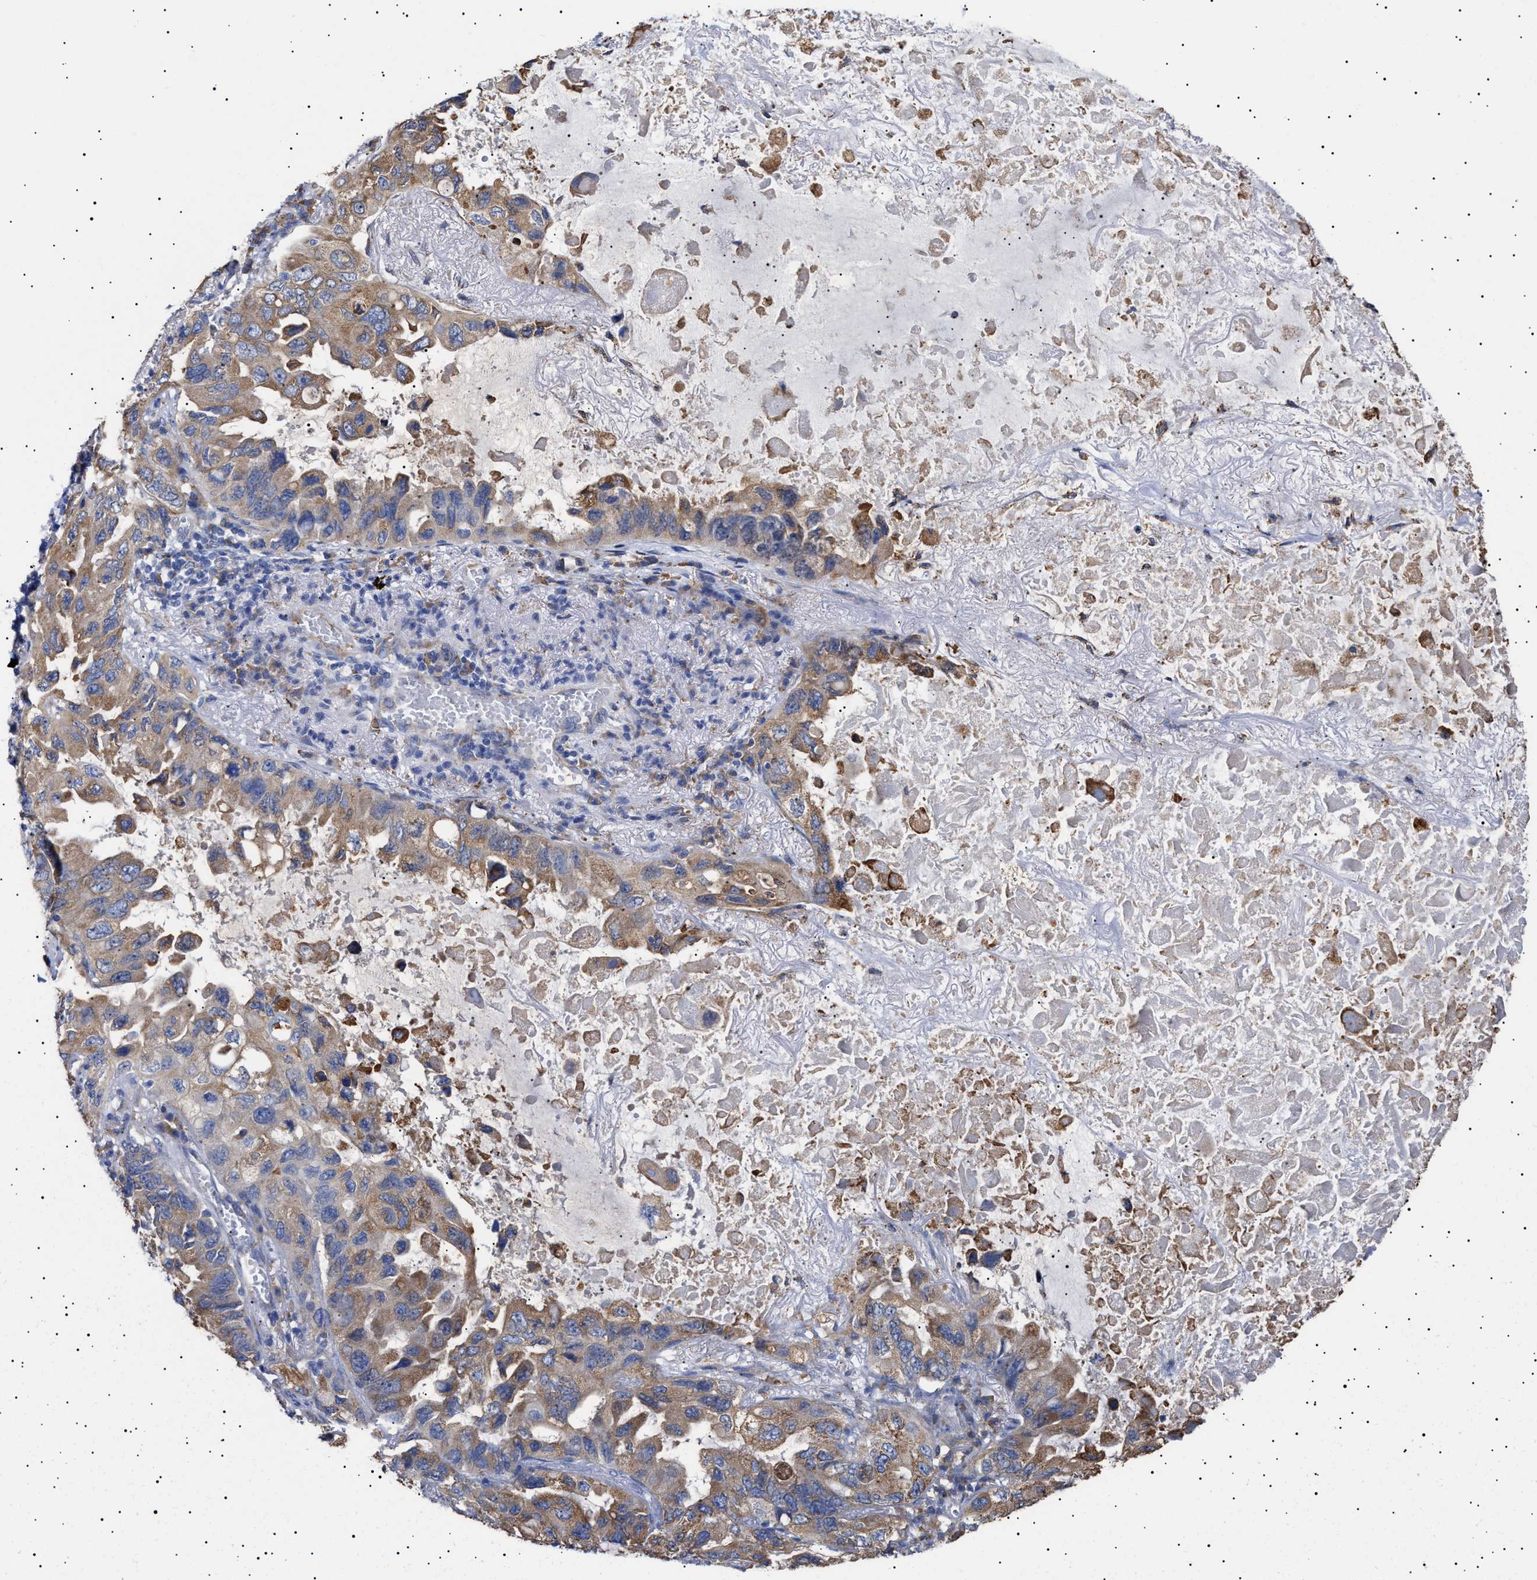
{"staining": {"intensity": "moderate", "quantity": ">75%", "location": "cytoplasmic/membranous"}, "tissue": "lung cancer", "cell_type": "Tumor cells", "image_type": "cancer", "snomed": [{"axis": "morphology", "description": "Squamous cell carcinoma, NOS"}, {"axis": "topography", "description": "Lung"}], "caption": "Protein expression analysis of human lung squamous cell carcinoma reveals moderate cytoplasmic/membranous expression in approximately >75% of tumor cells.", "gene": "ERCC6L2", "patient": {"sex": "female", "age": 73}}